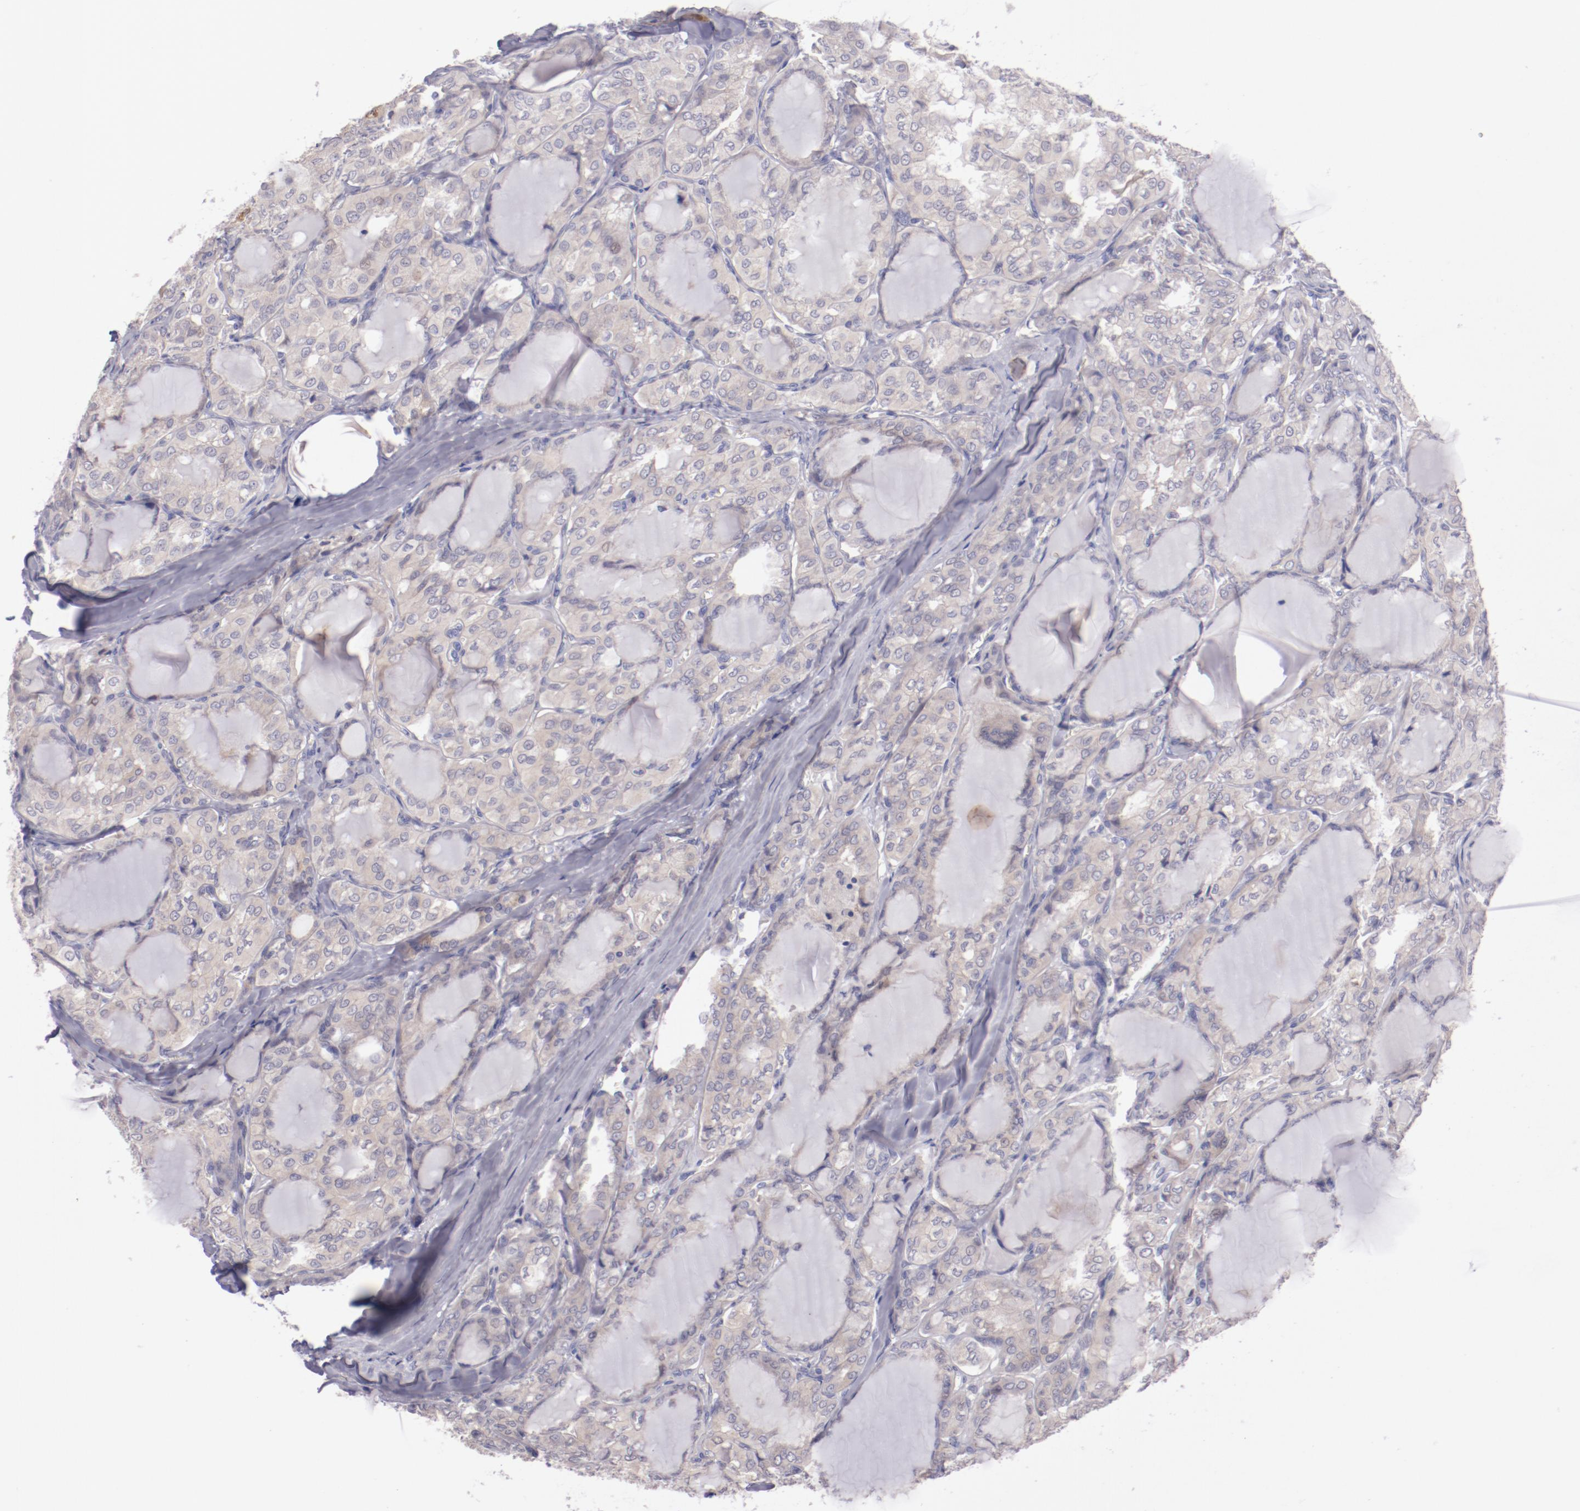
{"staining": {"intensity": "weak", "quantity": ">75%", "location": "cytoplasmic/membranous"}, "tissue": "thyroid cancer", "cell_type": "Tumor cells", "image_type": "cancer", "snomed": [{"axis": "morphology", "description": "Papillary adenocarcinoma, NOS"}, {"axis": "topography", "description": "Thyroid gland"}], "caption": "Immunohistochemical staining of human thyroid cancer (papillary adenocarcinoma) shows weak cytoplasmic/membranous protein expression in about >75% of tumor cells.", "gene": "TRAF3", "patient": {"sex": "male", "age": 20}}